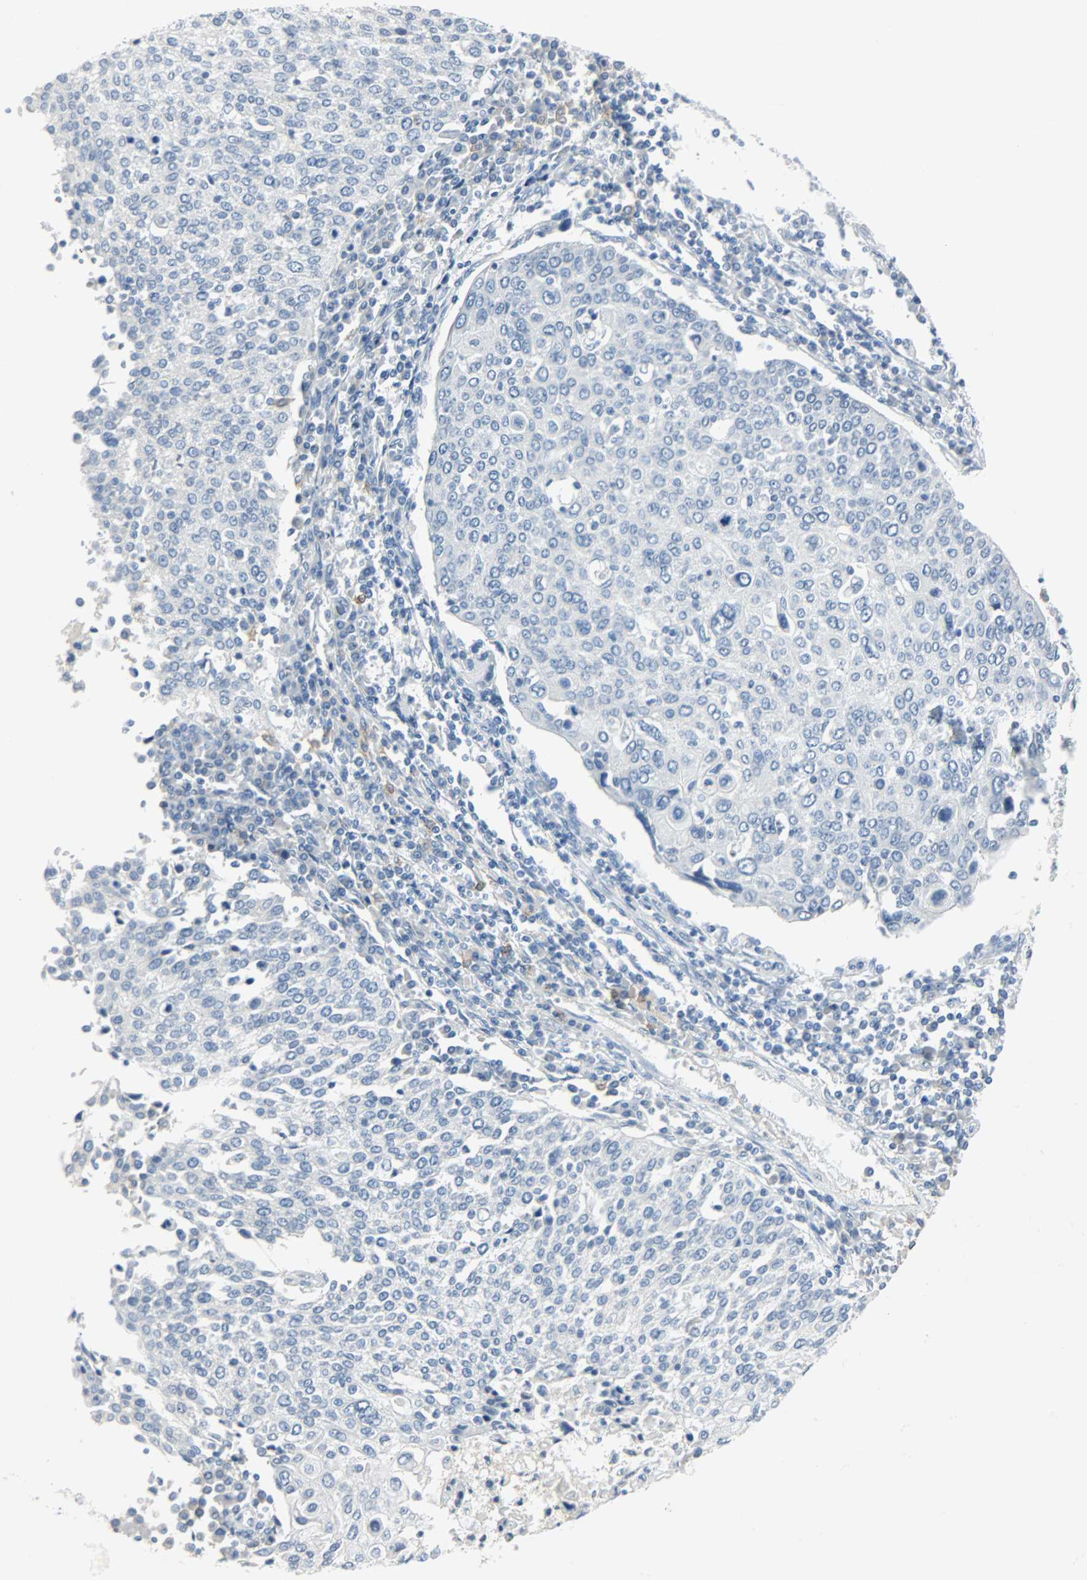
{"staining": {"intensity": "negative", "quantity": "none", "location": "none"}, "tissue": "cervical cancer", "cell_type": "Tumor cells", "image_type": "cancer", "snomed": [{"axis": "morphology", "description": "Squamous cell carcinoma, NOS"}, {"axis": "topography", "description": "Cervix"}], "caption": "The micrograph exhibits no staining of tumor cells in squamous cell carcinoma (cervical).", "gene": "KIT", "patient": {"sex": "female", "age": 40}}